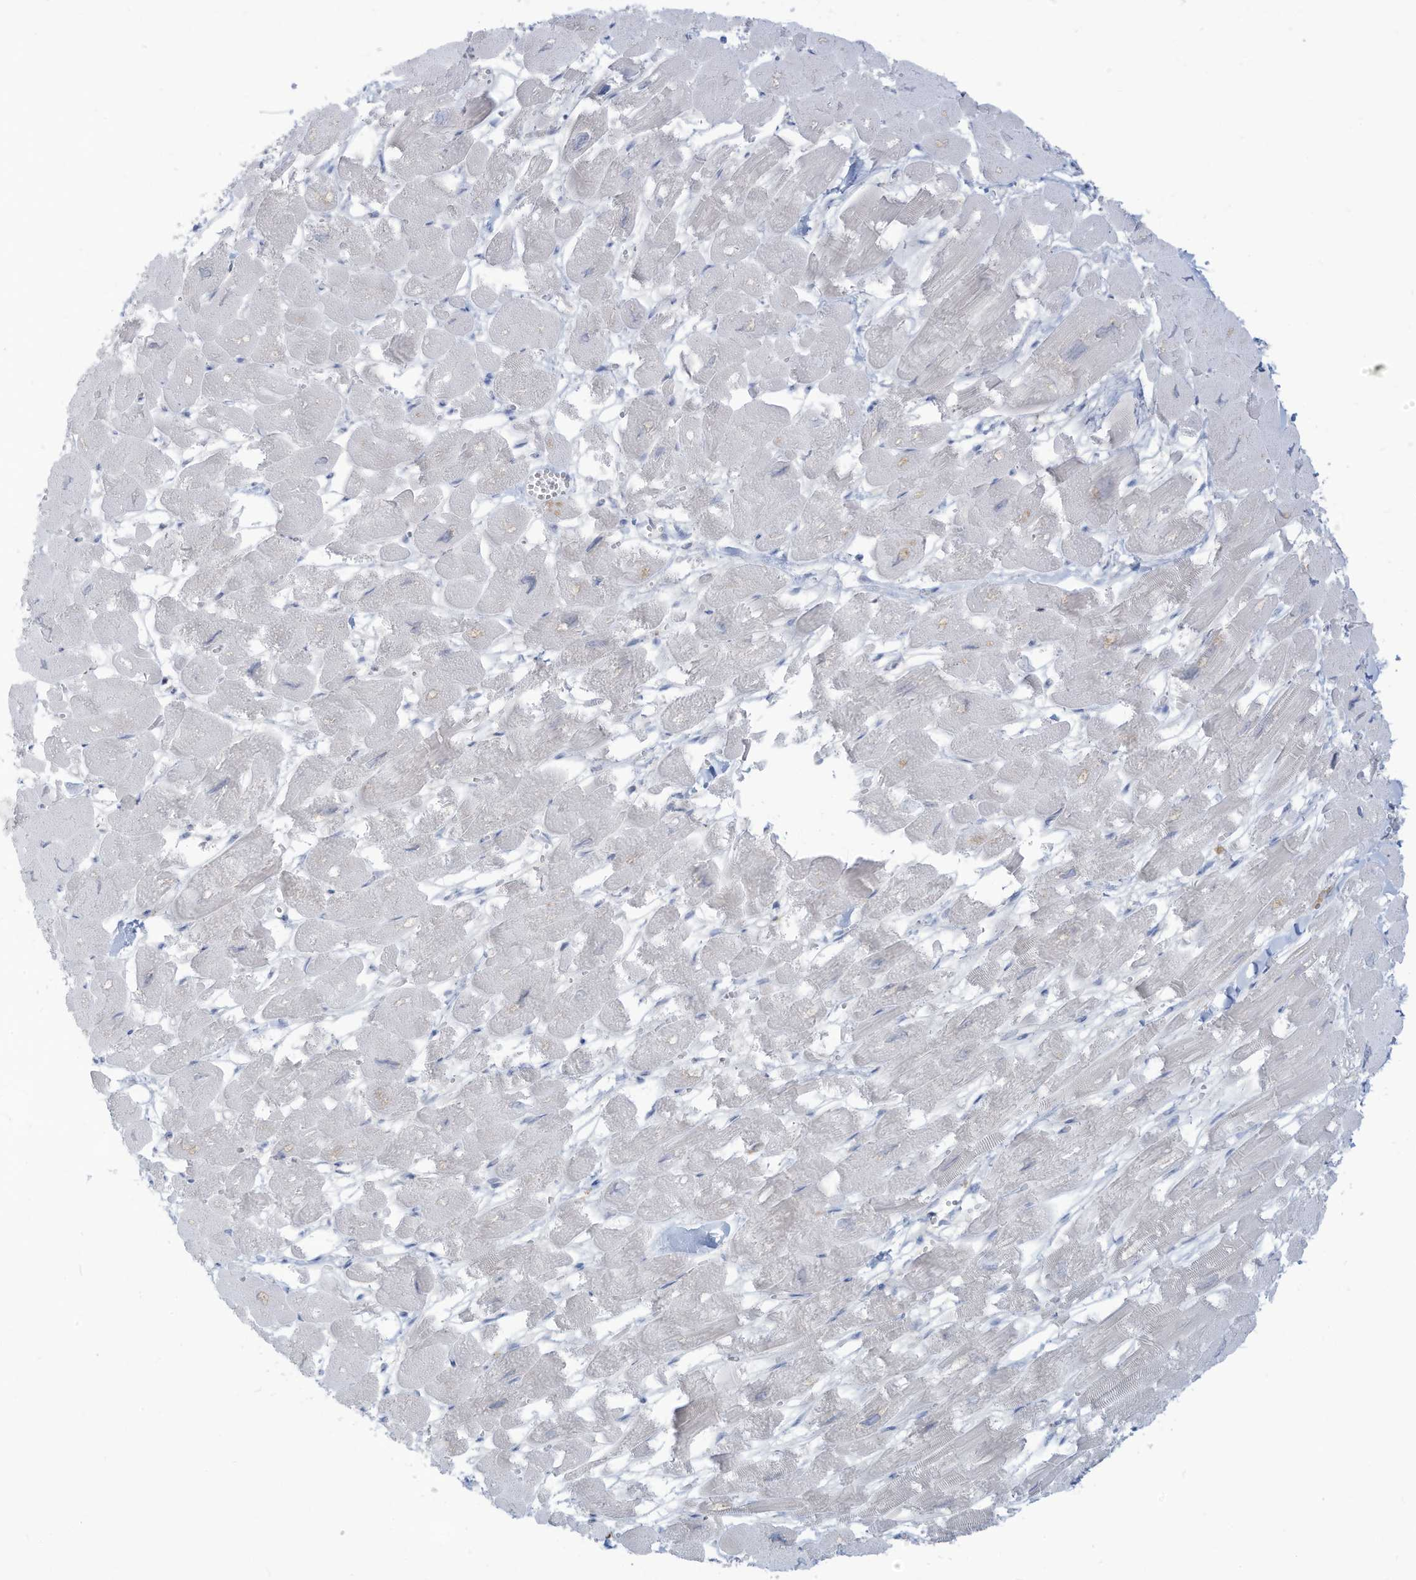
{"staining": {"intensity": "negative", "quantity": "none", "location": "none"}, "tissue": "heart muscle", "cell_type": "Cardiomyocytes", "image_type": "normal", "snomed": [{"axis": "morphology", "description": "Normal tissue, NOS"}, {"axis": "topography", "description": "Heart"}], "caption": "This micrograph is of unremarkable heart muscle stained with immunohistochemistry (IHC) to label a protein in brown with the nuclei are counter-stained blue. There is no expression in cardiomyocytes.", "gene": "NOTO", "patient": {"sex": "male", "age": 54}}